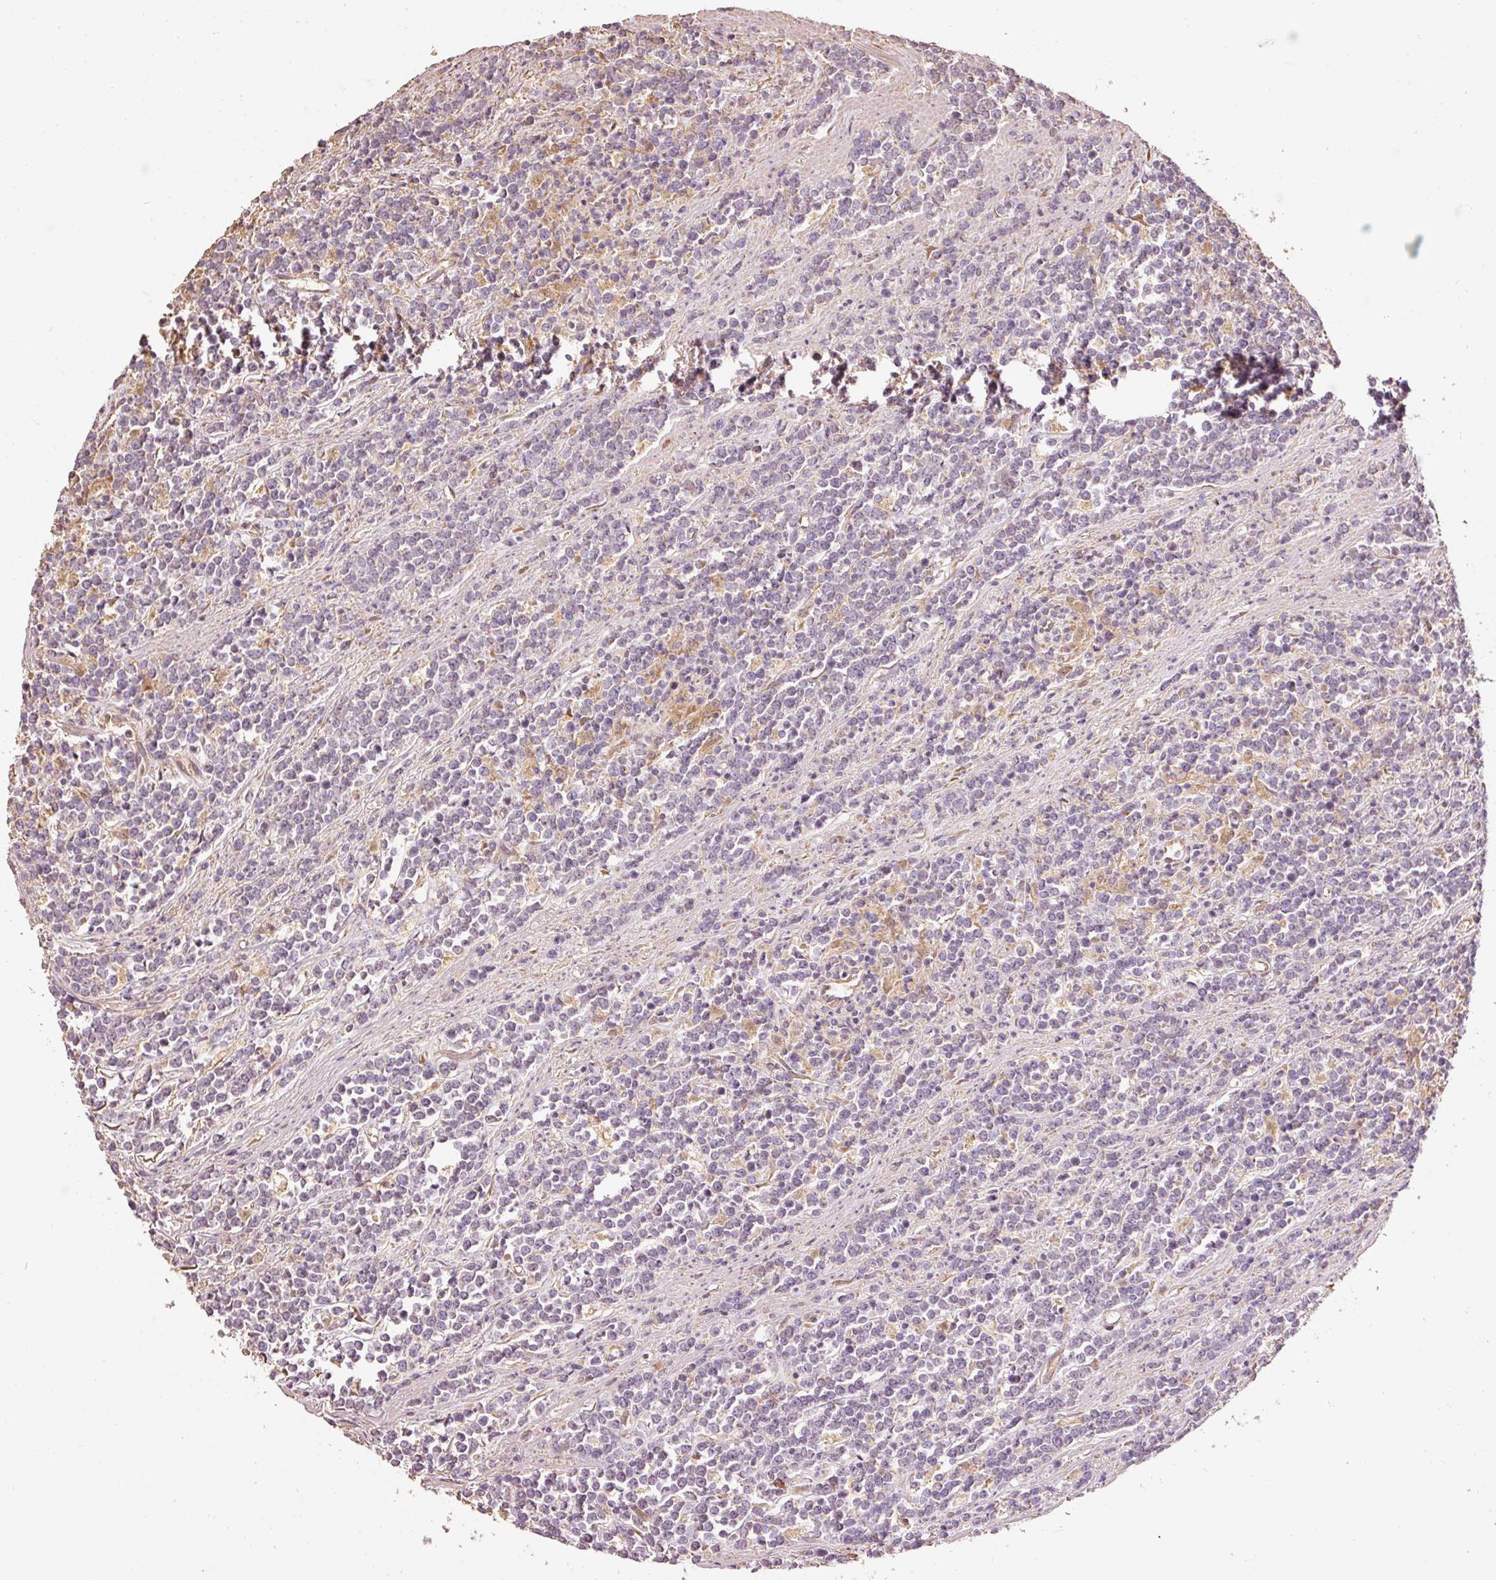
{"staining": {"intensity": "weak", "quantity": "<25%", "location": "cytoplasmic/membranous"}, "tissue": "lymphoma", "cell_type": "Tumor cells", "image_type": "cancer", "snomed": [{"axis": "morphology", "description": "Malignant lymphoma, non-Hodgkin's type, High grade"}, {"axis": "topography", "description": "Small intestine"}, {"axis": "topography", "description": "Colon"}], "caption": "Immunohistochemical staining of human malignant lymphoma, non-Hodgkin's type (high-grade) reveals no significant positivity in tumor cells.", "gene": "EFHC1", "patient": {"sex": "male", "age": 8}}